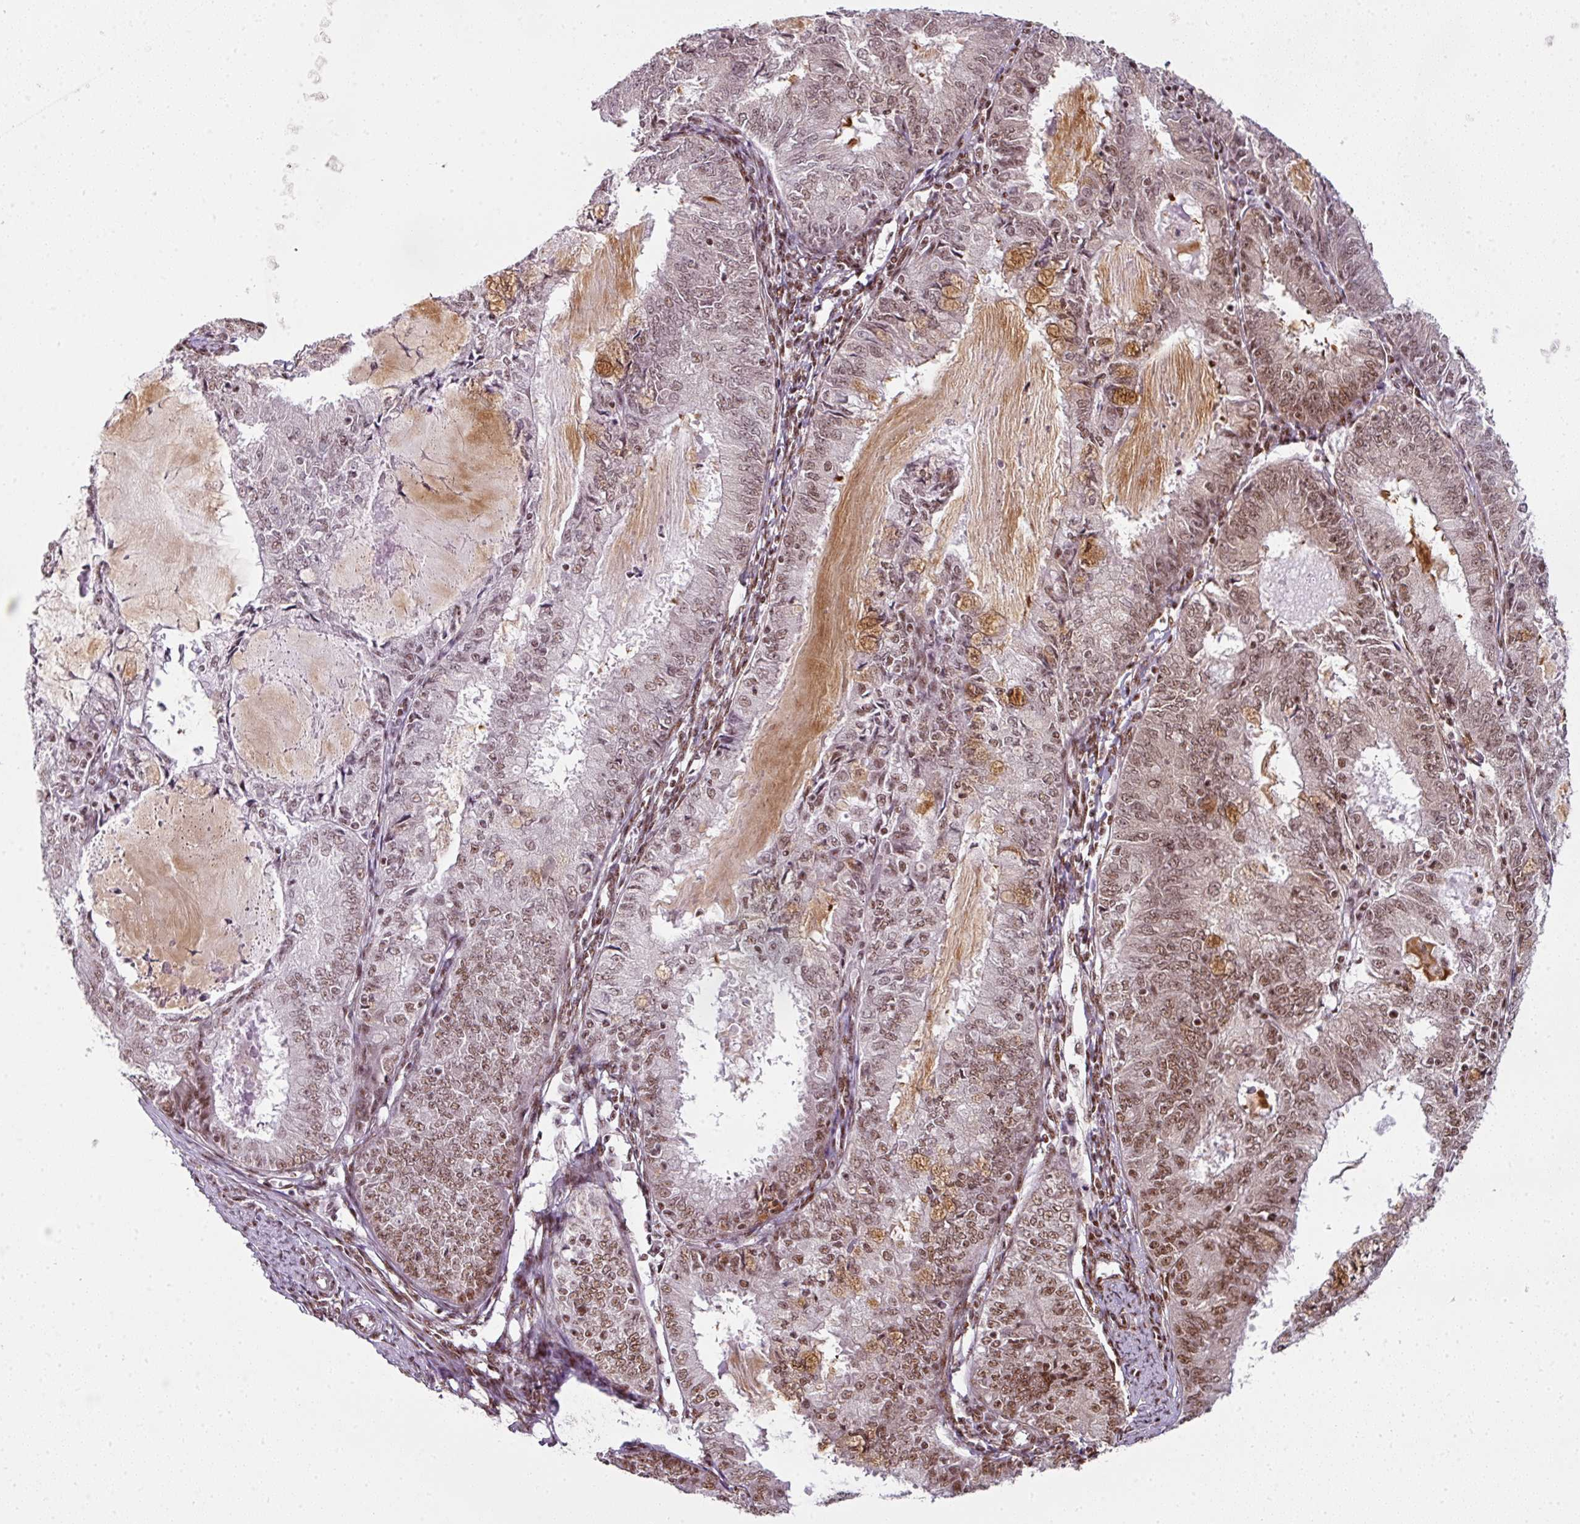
{"staining": {"intensity": "moderate", "quantity": "25%-75%", "location": "nuclear"}, "tissue": "endometrial cancer", "cell_type": "Tumor cells", "image_type": "cancer", "snomed": [{"axis": "morphology", "description": "Adenocarcinoma, NOS"}, {"axis": "topography", "description": "Endometrium"}], "caption": "Immunohistochemistry micrograph of neoplastic tissue: endometrial adenocarcinoma stained using immunohistochemistry (IHC) demonstrates medium levels of moderate protein expression localized specifically in the nuclear of tumor cells, appearing as a nuclear brown color.", "gene": "NFYA", "patient": {"sex": "female", "age": 57}}